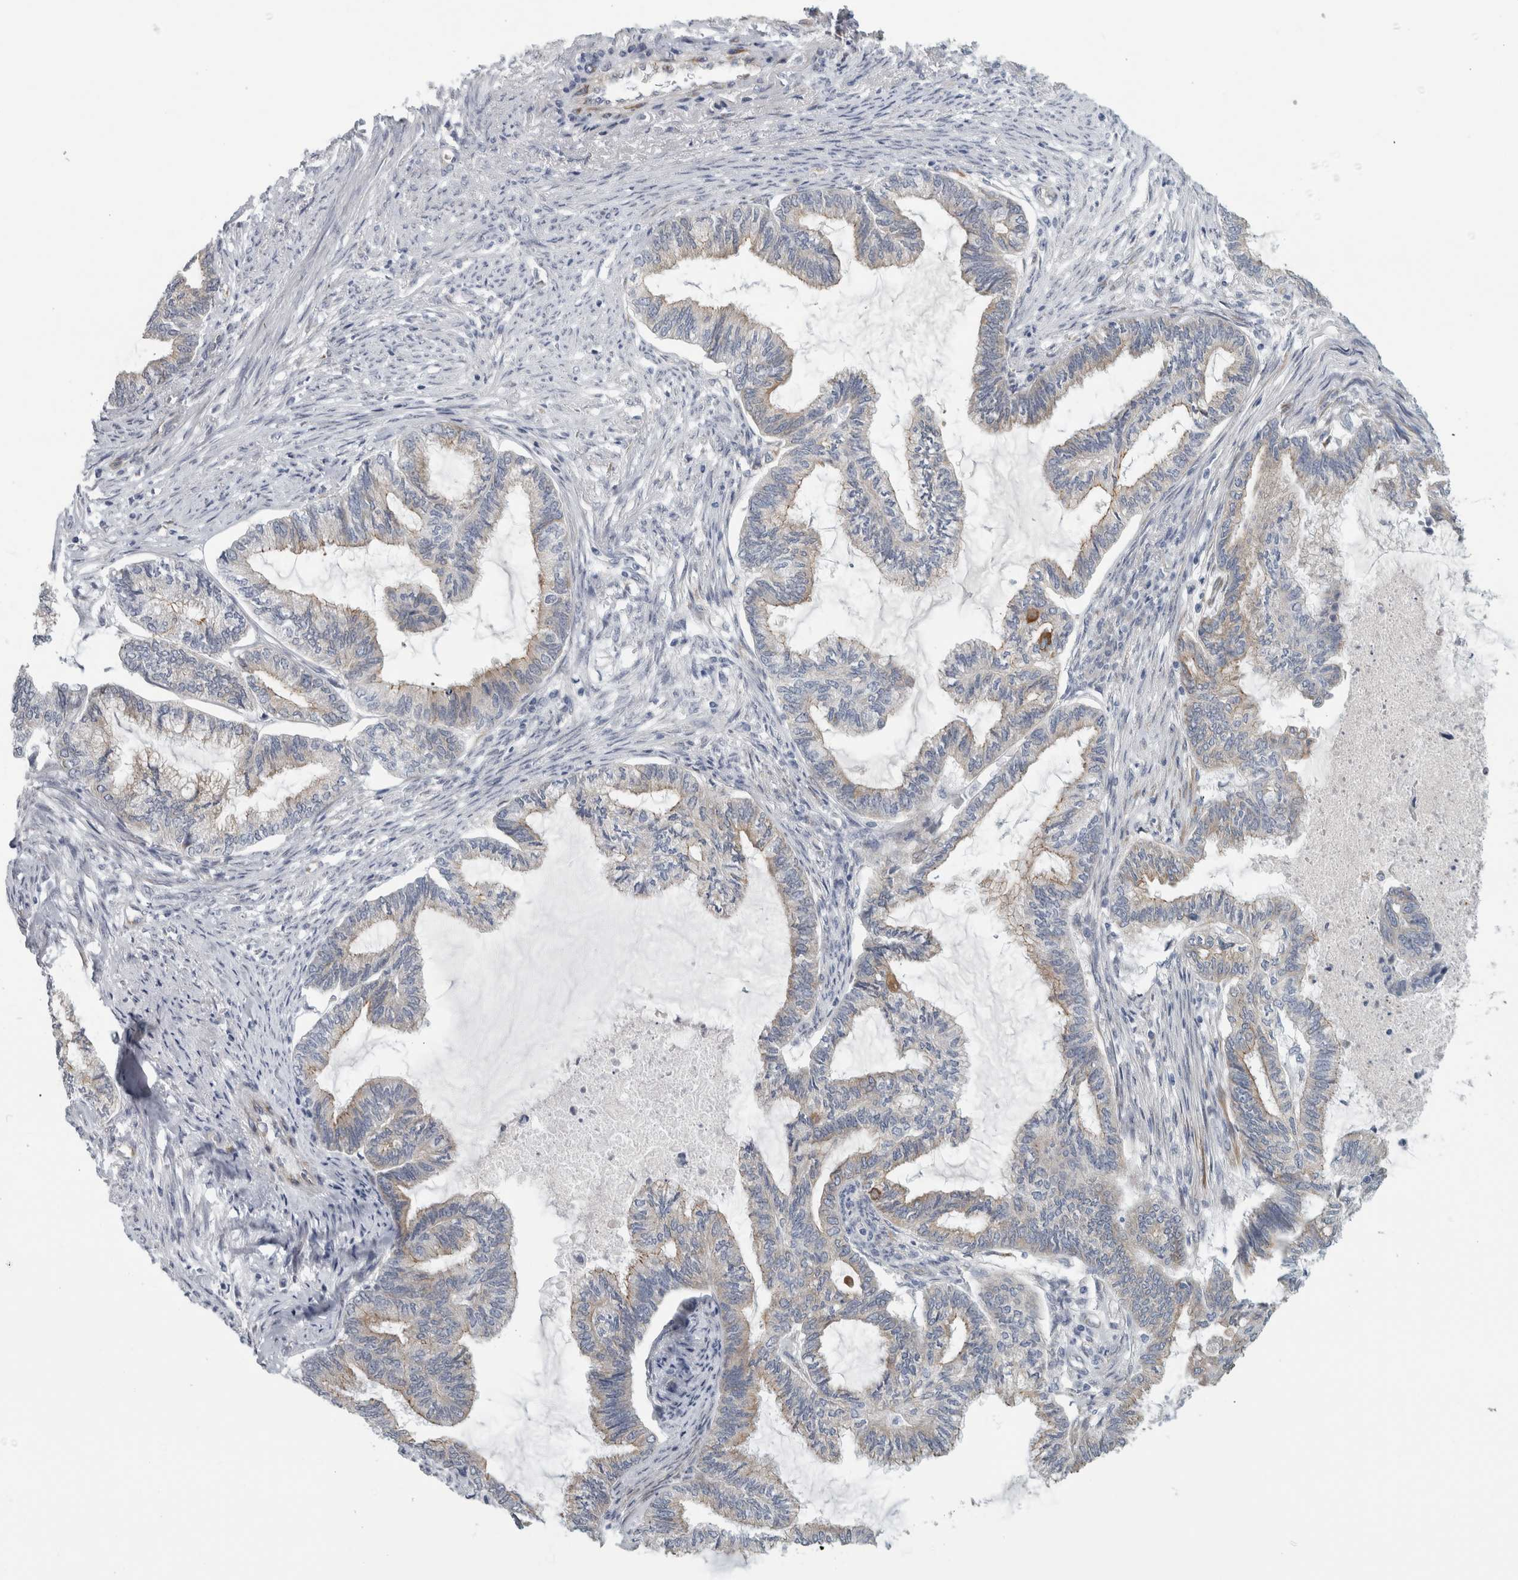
{"staining": {"intensity": "weak", "quantity": "<25%", "location": "cytoplasmic/membranous"}, "tissue": "endometrial cancer", "cell_type": "Tumor cells", "image_type": "cancer", "snomed": [{"axis": "morphology", "description": "Adenocarcinoma, NOS"}, {"axis": "topography", "description": "Endometrium"}], "caption": "A photomicrograph of endometrial cancer stained for a protein displays no brown staining in tumor cells.", "gene": "B3GNT3", "patient": {"sex": "female", "age": 86}}